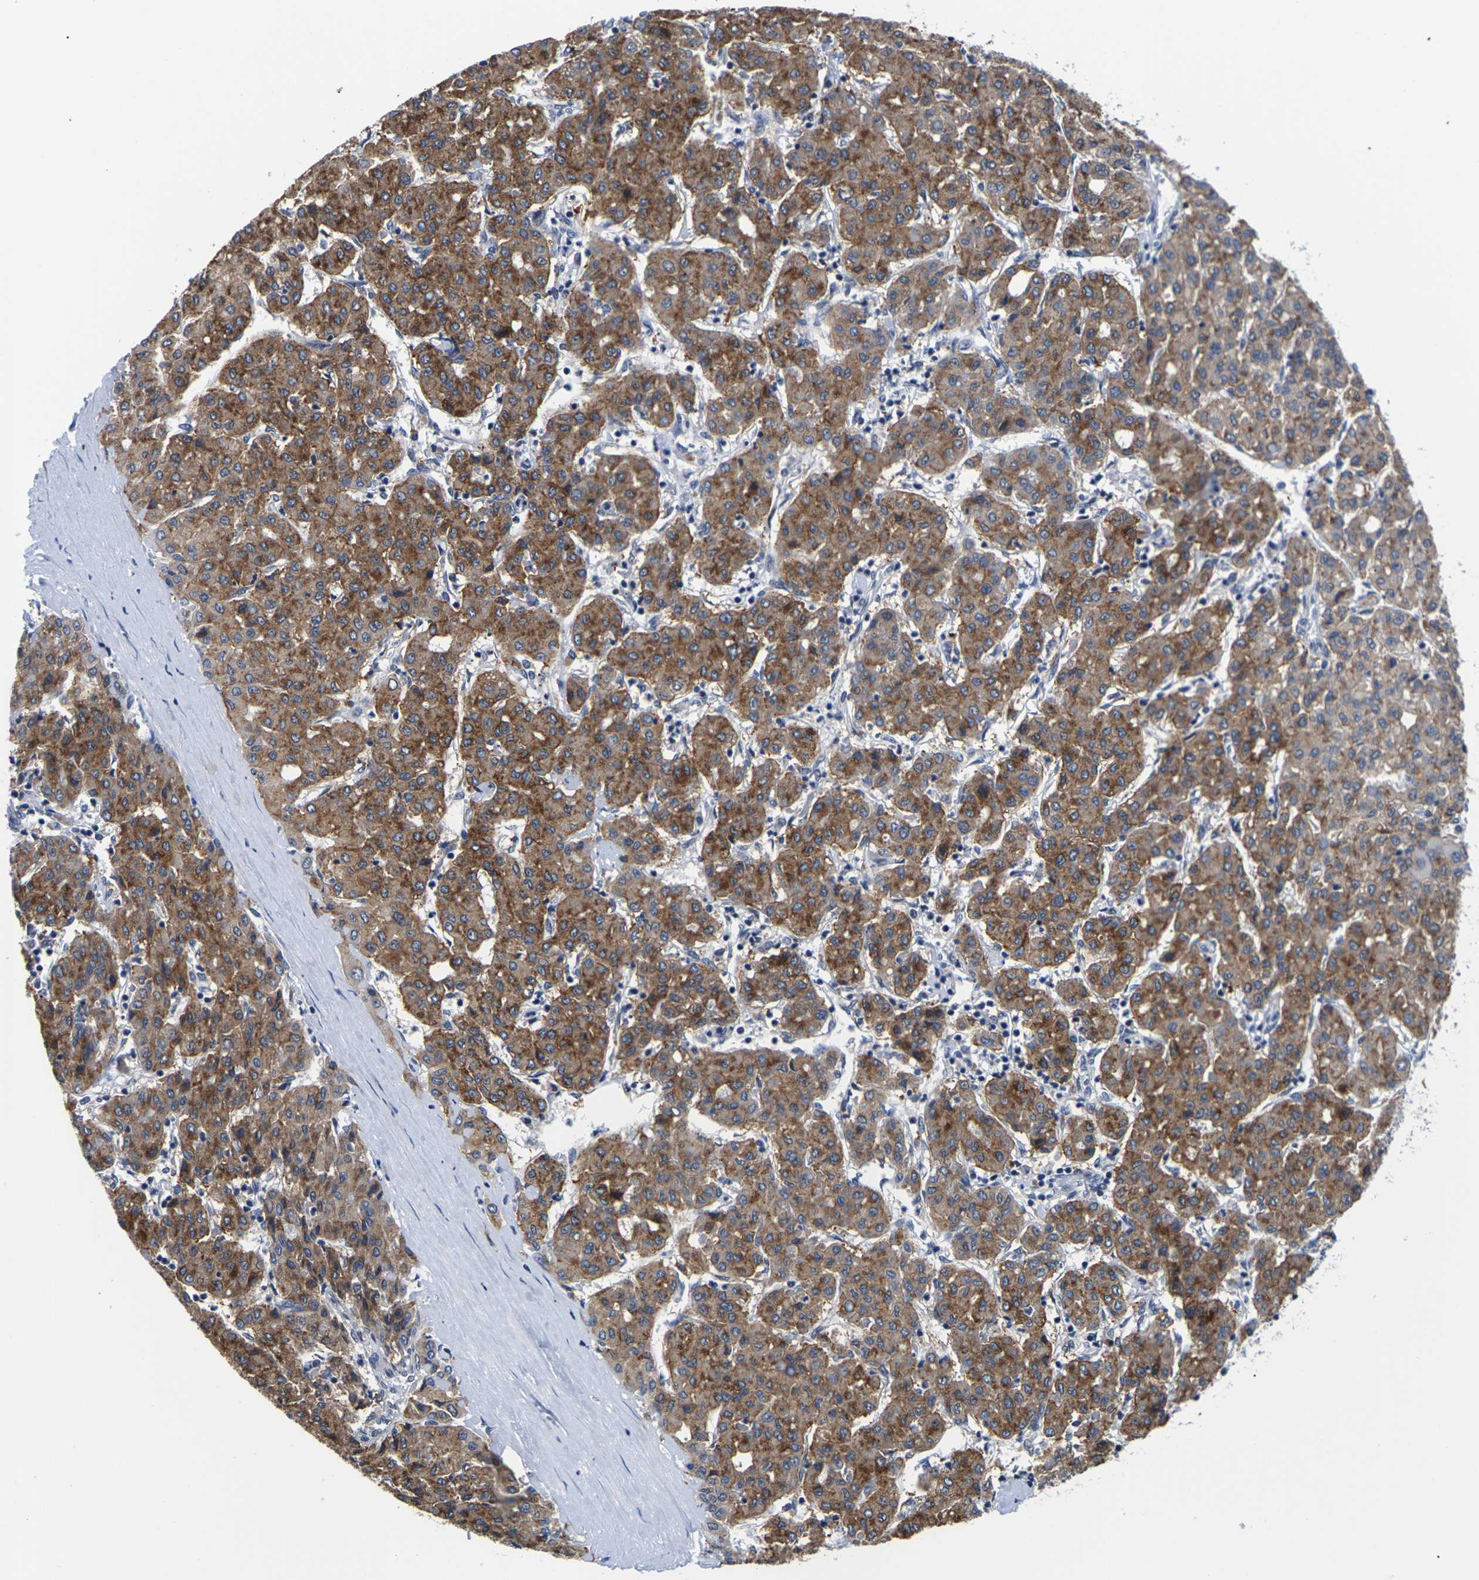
{"staining": {"intensity": "moderate", "quantity": ">75%", "location": "cytoplasmic/membranous"}, "tissue": "liver cancer", "cell_type": "Tumor cells", "image_type": "cancer", "snomed": [{"axis": "morphology", "description": "Carcinoma, Hepatocellular, NOS"}, {"axis": "topography", "description": "Liver"}], "caption": "The micrograph reveals immunohistochemical staining of liver hepatocellular carcinoma. There is moderate cytoplasmic/membranous expression is seen in approximately >75% of tumor cells.", "gene": "ST6GAL2", "patient": {"sex": "male", "age": 65}}